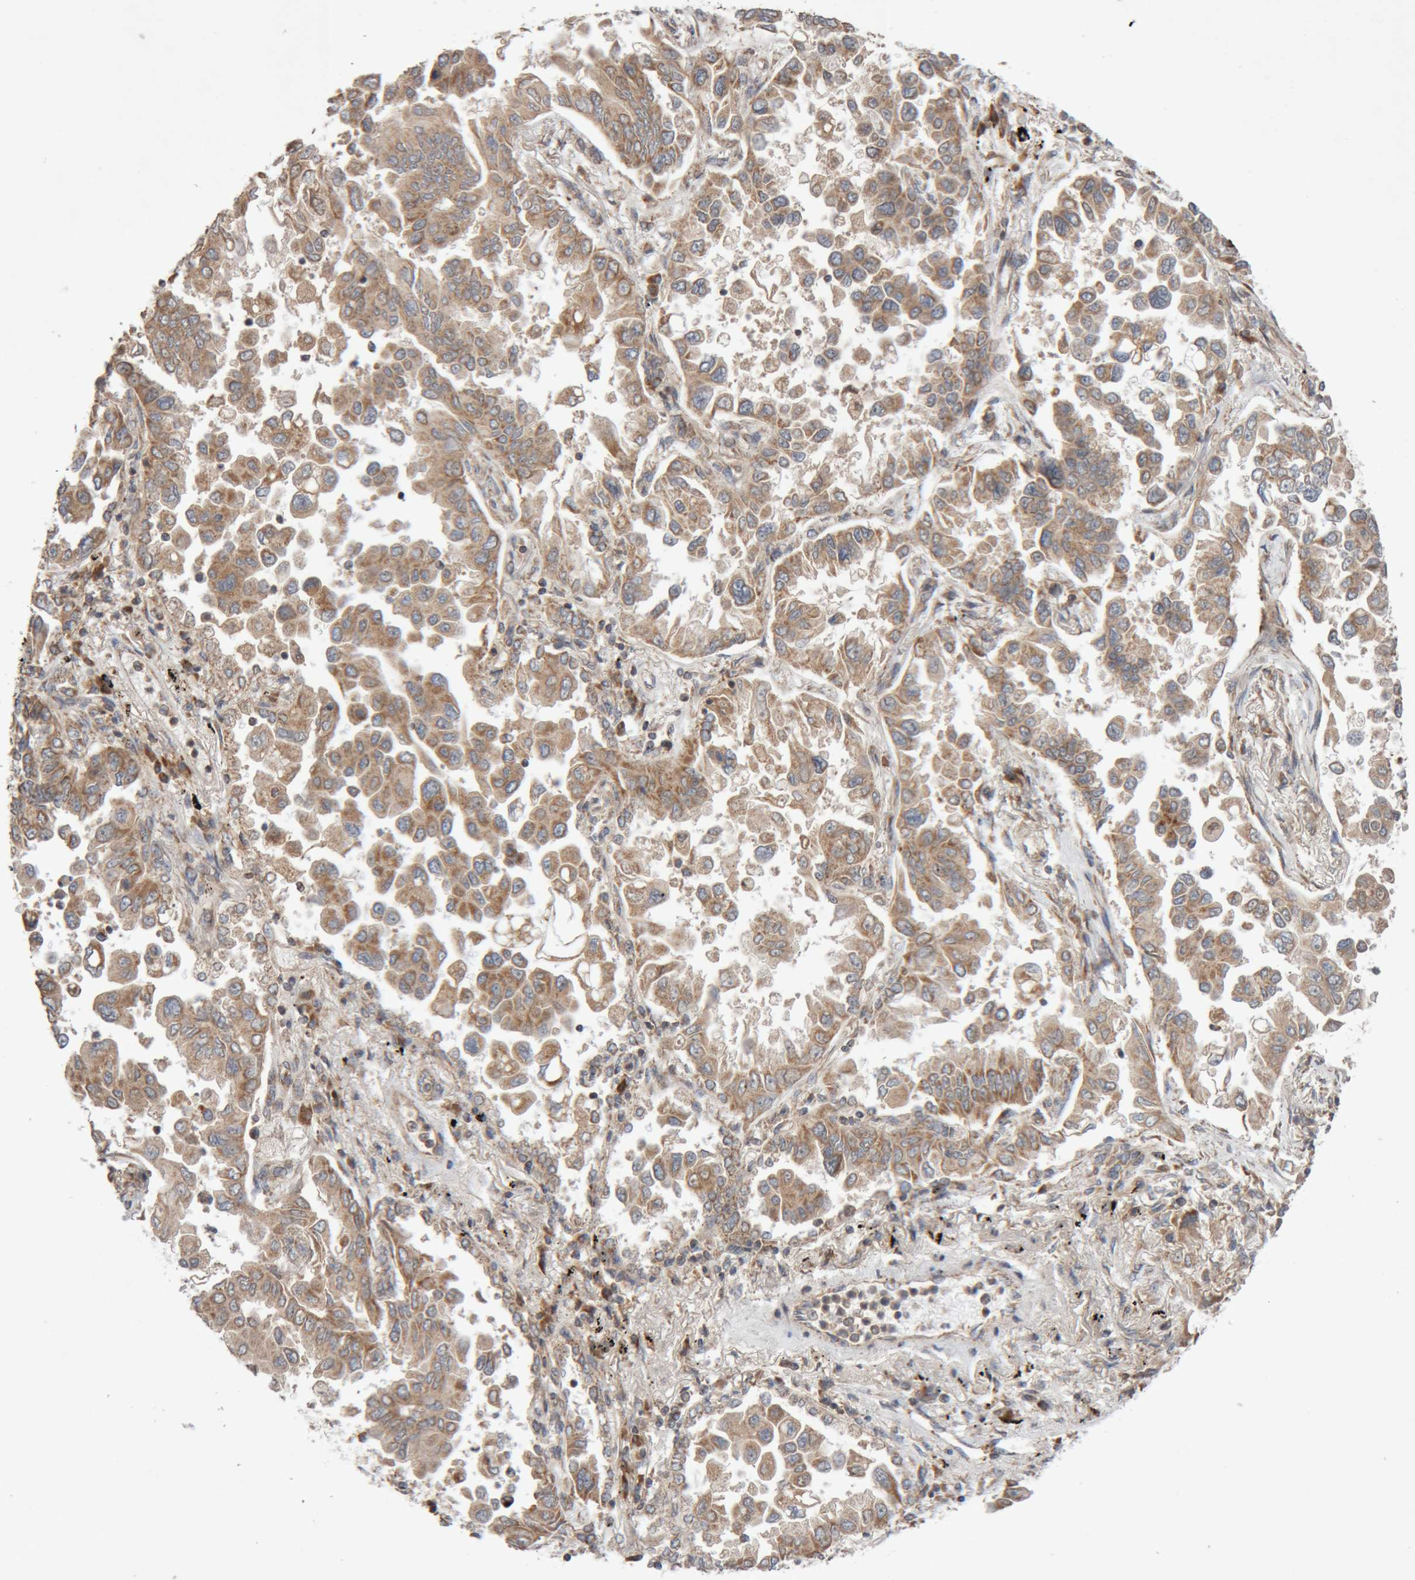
{"staining": {"intensity": "moderate", "quantity": ">75%", "location": "cytoplasmic/membranous"}, "tissue": "lung cancer", "cell_type": "Tumor cells", "image_type": "cancer", "snomed": [{"axis": "morphology", "description": "Adenocarcinoma, NOS"}, {"axis": "topography", "description": "Lung"}], "caption": "Adenocarcinoma (lung) stained with immunohistochemistry displays moderate cytoplasmic/membranous positivity in about >75% of tumor cells.", "gene": "KIF21B", "patient": {"sex": "female", "age": 67}}